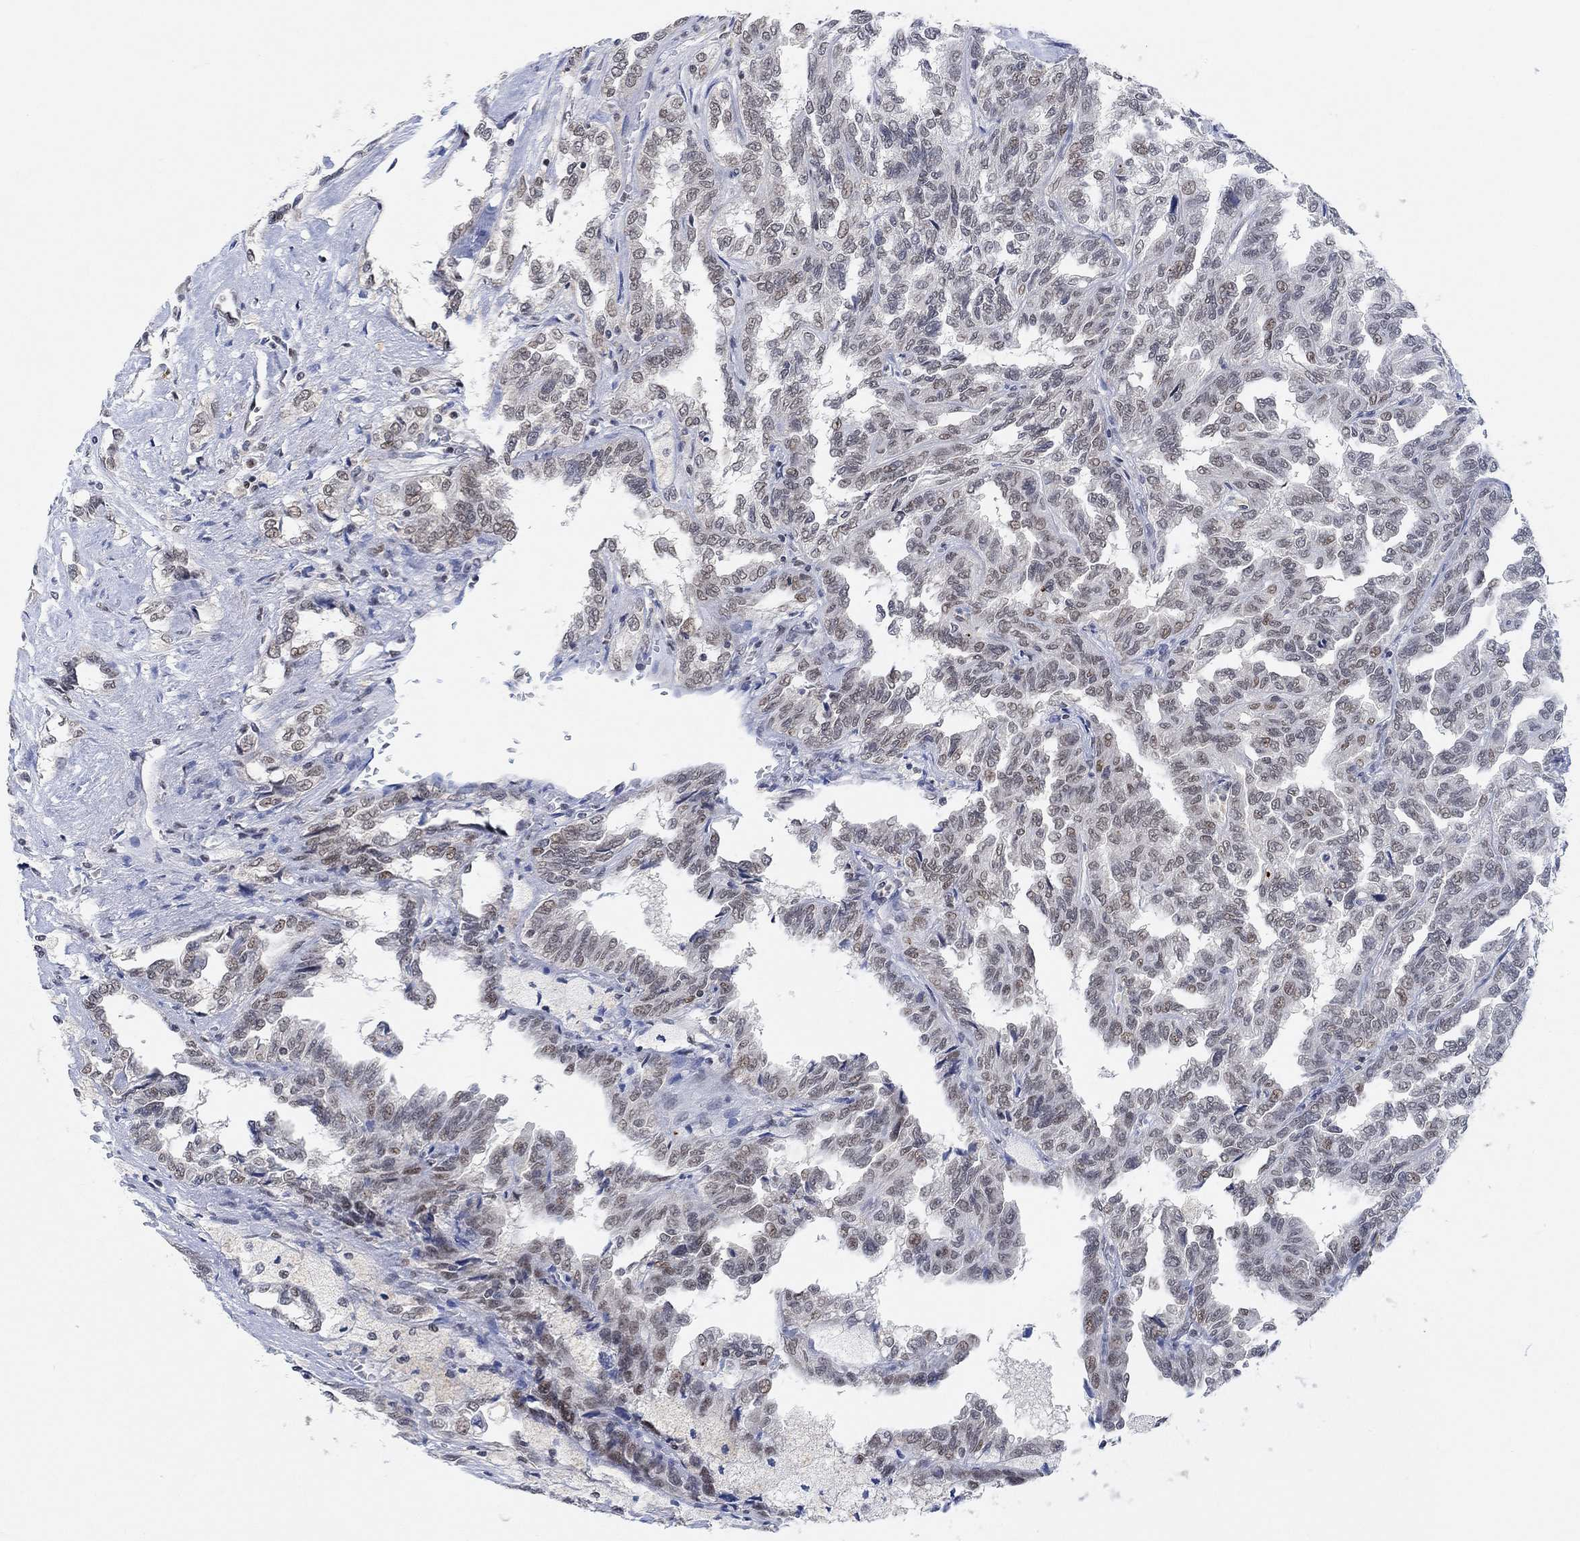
{"staining": {"intensity": "moderate", "quantity": "25%-75%", "location": "nuclear"}, "tissue": "renal cancer", "cell_type": "Tumor cells", "image_type": "cancer", "snomed": [{"axis": "morphology", "description": "Adenocarcinoma, NOS"}, {"axis": "topography", "description": "Kidney"}], "caption": "Renal adenocarcinoma stained for a protein demonstrates moderate nuclear positivity in tumor cells.", "gene": "THAP8", "patient": {"sex": "male", "age": 79}}